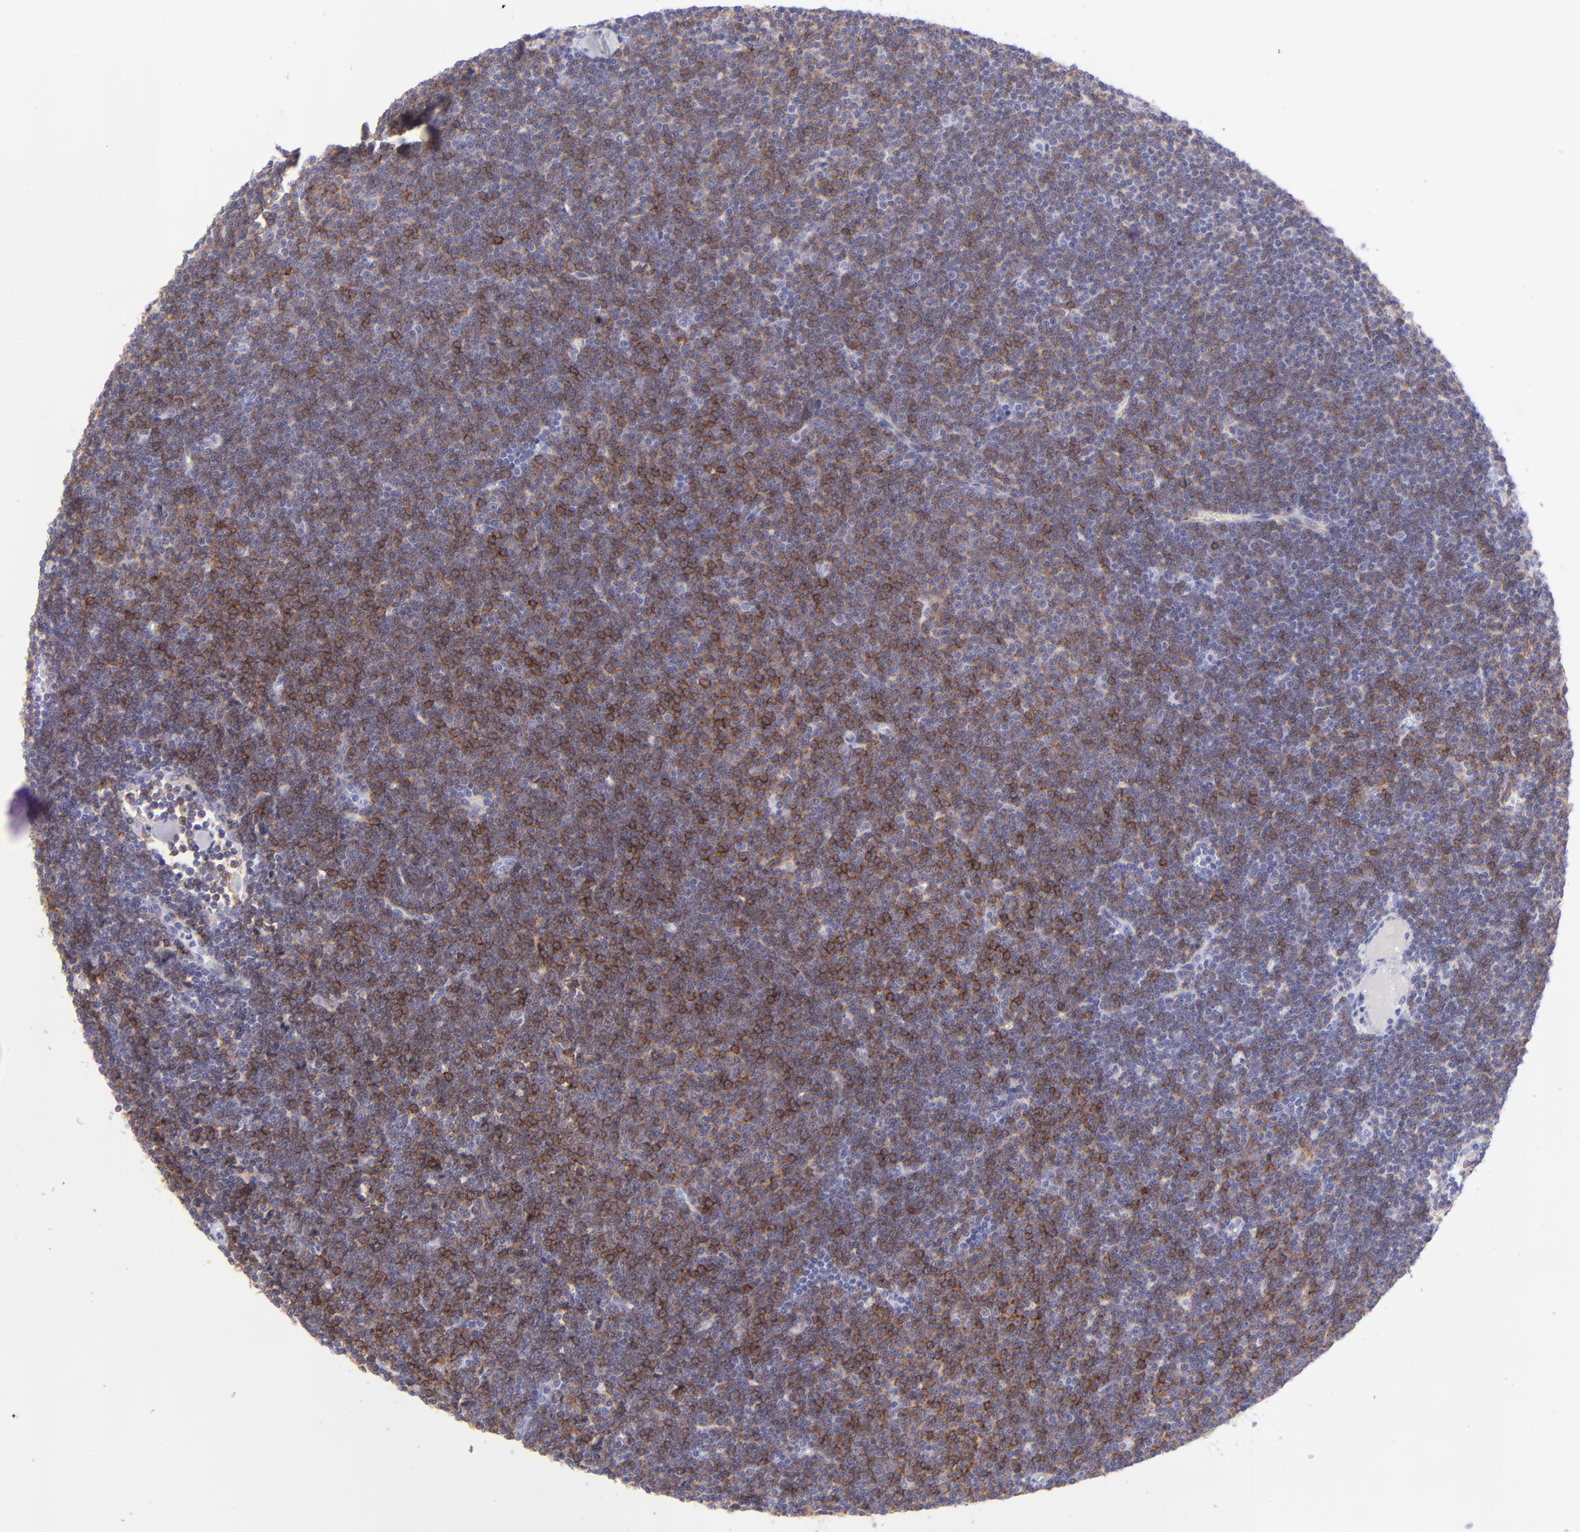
{"staining": {"intensity": "moderate", "quantity": "25%-75%", "location": "cytoplasmic/membranous"}, "tissue": "lymphoma", "cell_type": "Tumor cells", "image_type": "cancer", "snomed": [{"axis": "morphology", "description": "Malignant lymphoma, non-Hodgkin's type, Low grade"}, {"axis": "topography", "description": "Lymph node"}], "caption": "About 25%-75% of tumor cells in low-grade malignant lymphoma, non-Hodgkin's type exhibit moderate cytoplasmic/membranous protein expression as visualized by brown immunohistochemical staining.", "gene": "CD69", "patient": {"sex": "female", "age": 73}}